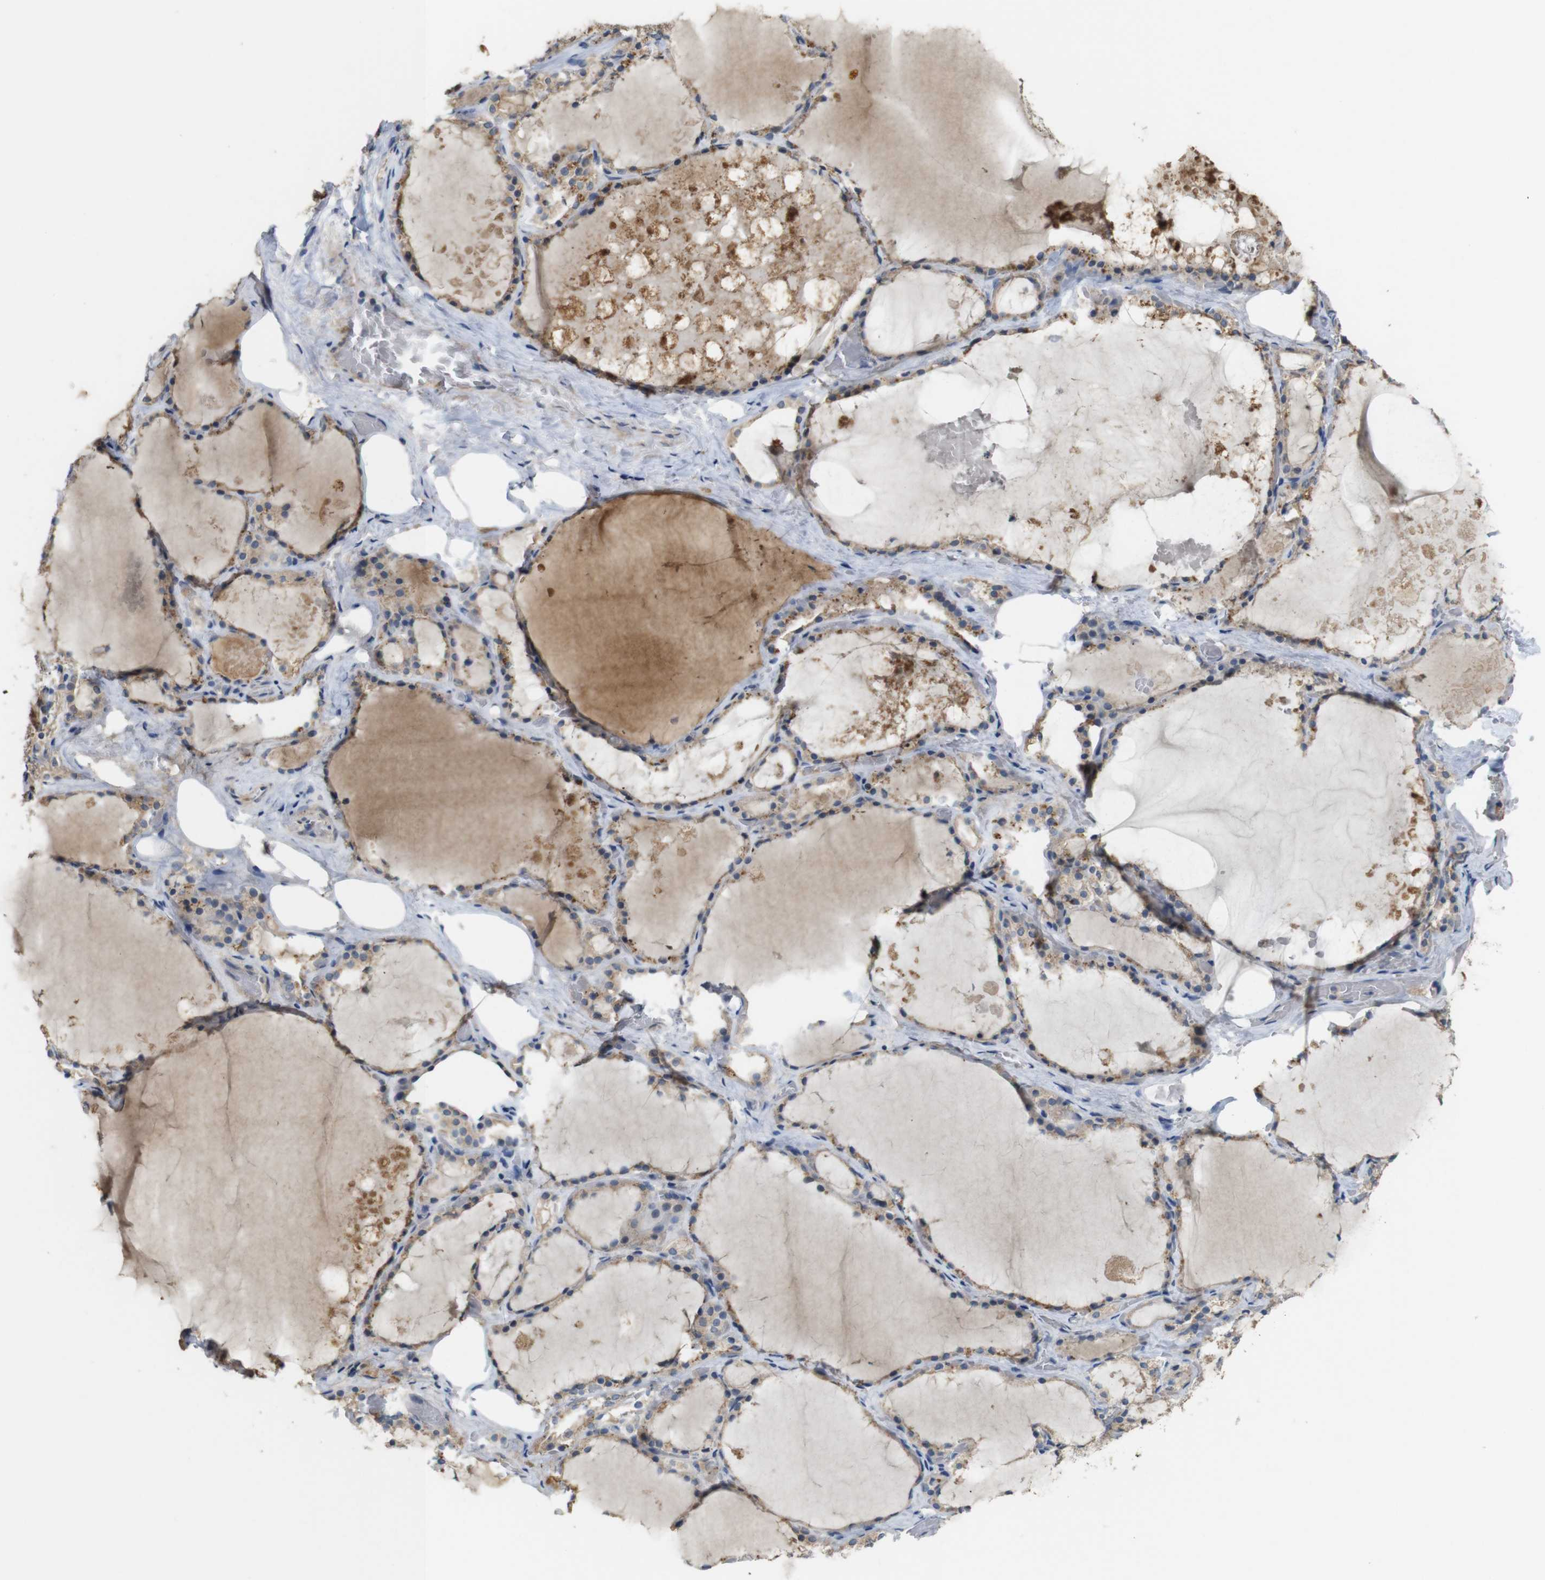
{"staining": {"intensity": "moderate", "quantity": ">75%", "location": "cytoplasmic/membranous"}, "tissue": "thyroid gland", "cell_type": "Glandular cells", "image_type": "normal", "snomed": [{"axis": "morphology", "description": "Normal tissue, NOS"}, {"axis": "topography", "description": "Thyroid gland"}], "caption": "Protein positivity by immunohistochemistry (IHC) demonstrates moderate cytoplasmic/membranous staining in approximately >75% of glandular cells in normal thyroid gland. (Brightfield microscopy of DAB IHC at high magnification).", "gene": "CDC34", "patient": {"sex": "male", "age": 61}}